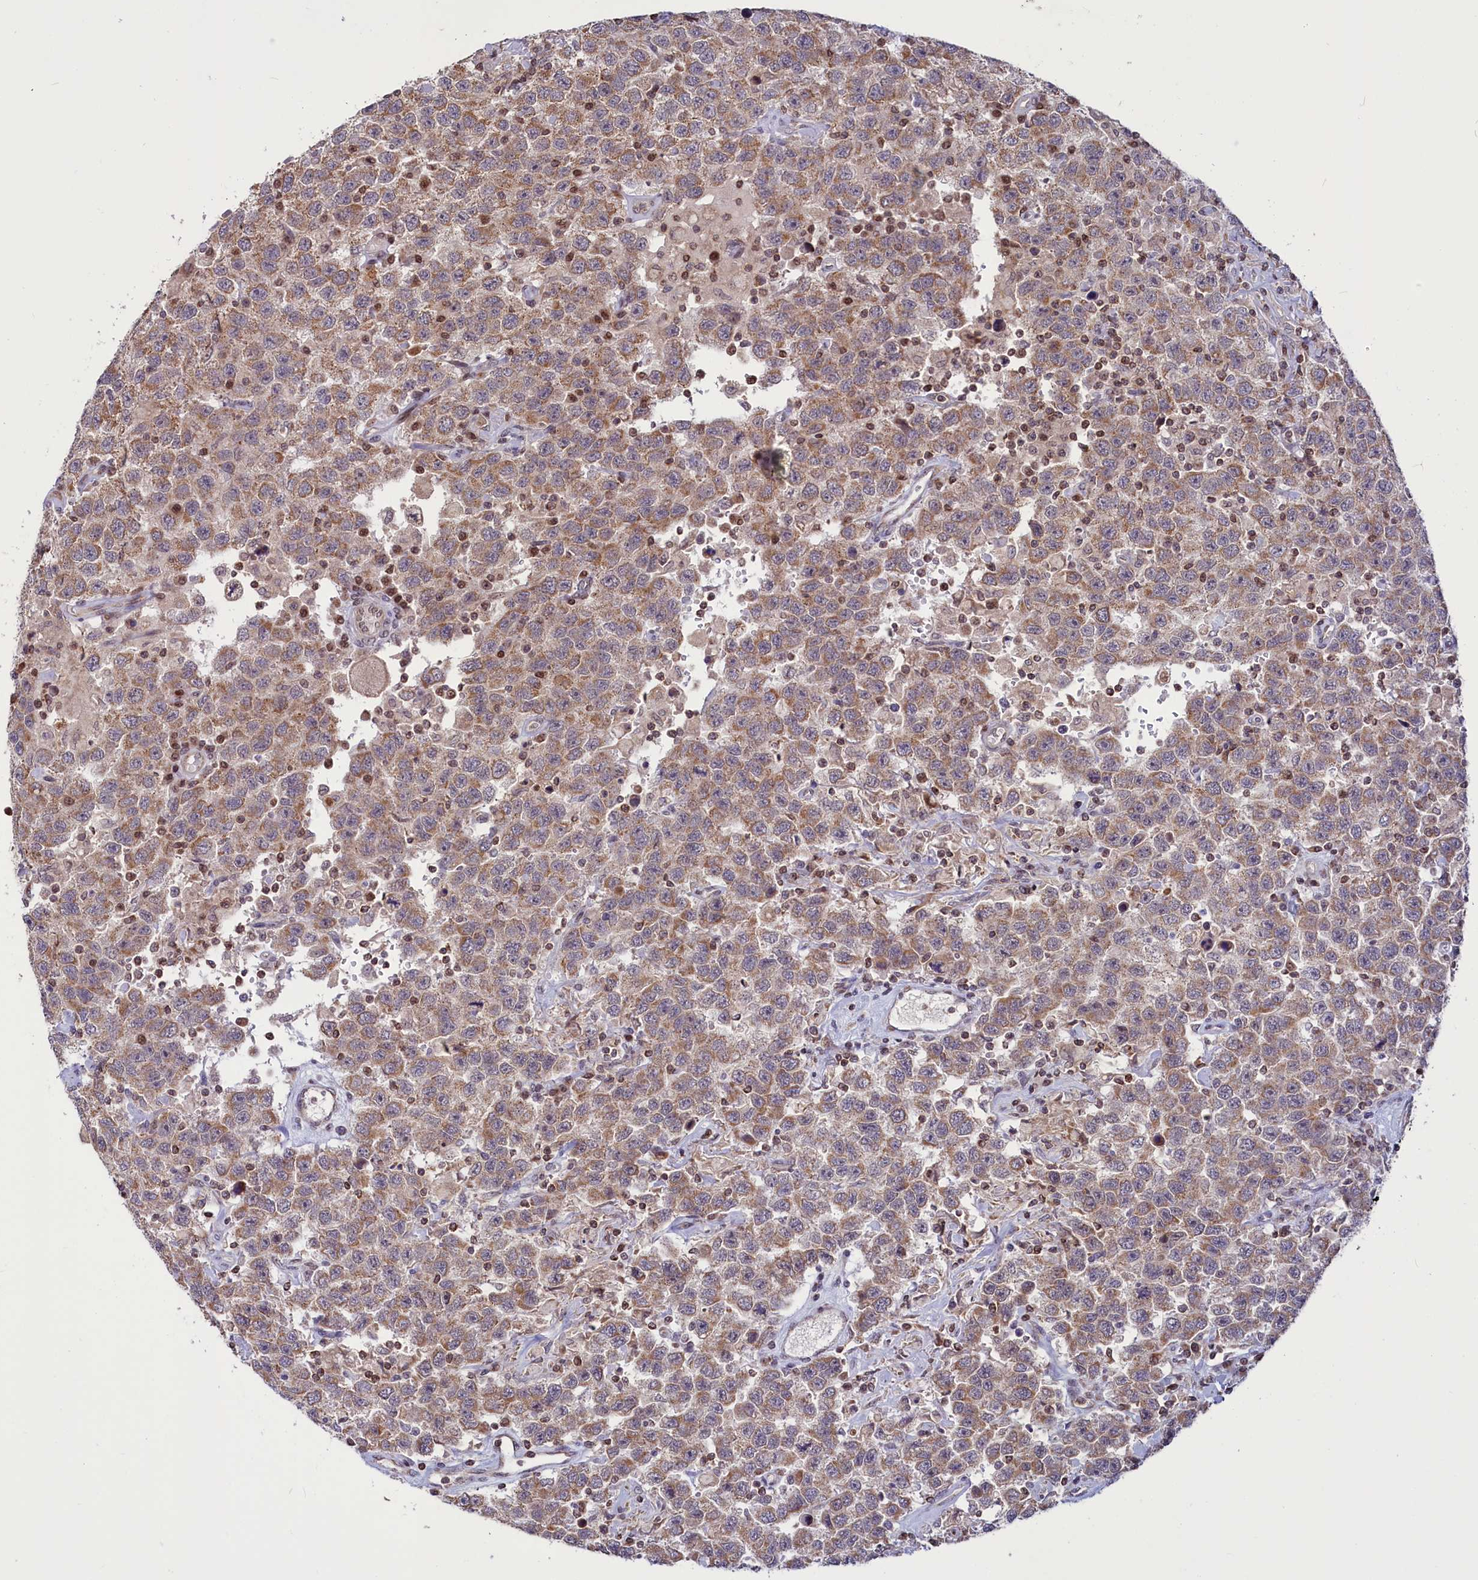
{"staining": {"intensity": "moderate", "quantity": ">75%", "location": "cytoplasmic/membranous"}, "tissue": "testis cancer", "cell_type": "Tumor cells", "image_type": "cancer", "snomed": [{"axis": "morphology", "description": "Seminoma, NOS"}, {"axis": "topography", "description": "Testis"}], "caption": "A brown stain shows moderate cytoplasmic/membranous staining of a protein in human seminoma (testis) tumor cells.", "gene": "PHC3", "patient": {"sex": "male", "age": 41}}